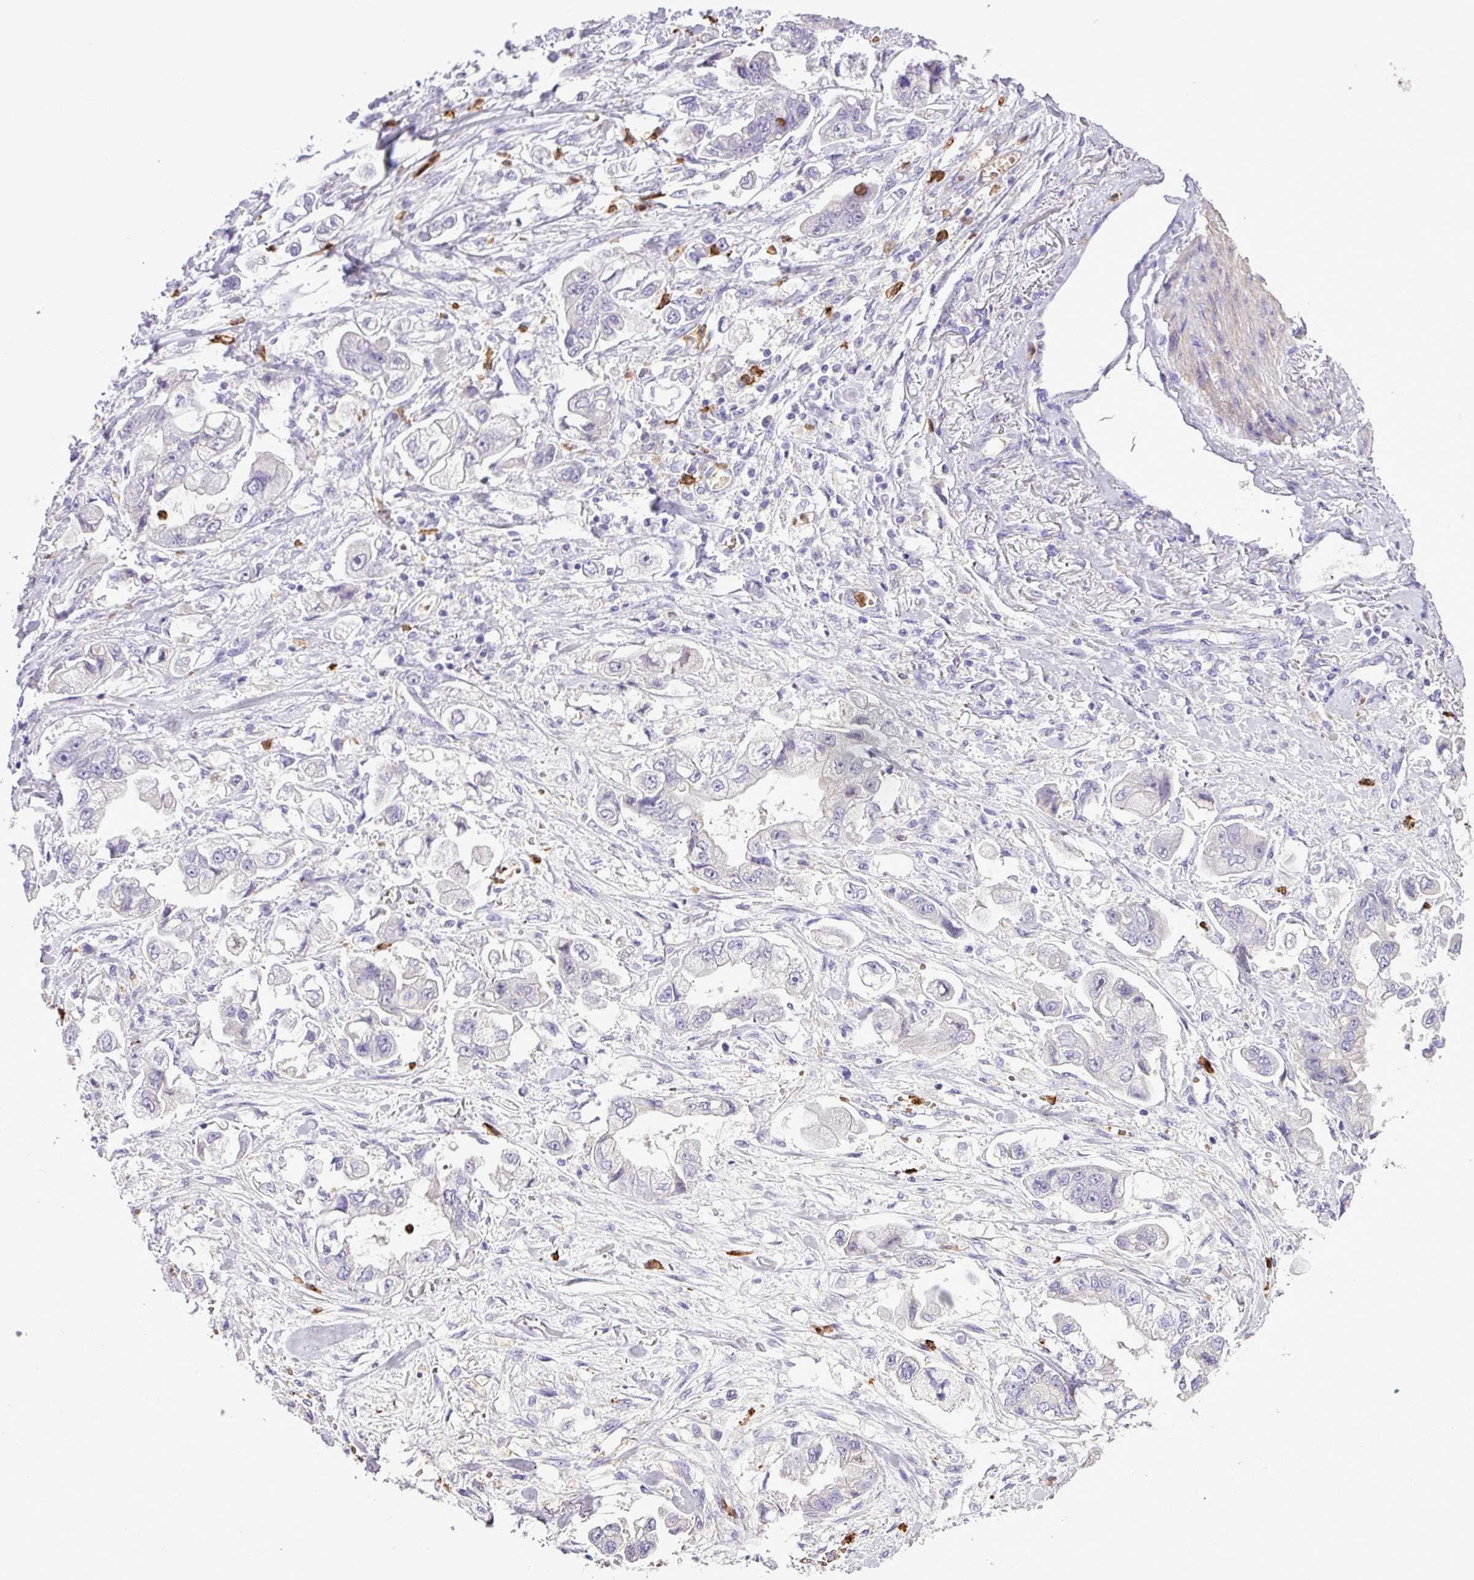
{"staining": {"intensity": "negative", "quantity": "none", "location": "none"}, "tissue": "stomach cancer", "cell_type": "Tumor cells", "image_type": "cancer", "snomed": [{"axis": "morphology", "description": "Adenocarcinoma, NOS"}, {"axis": "topography", "description": "Stomach"}], "caption": "Tumor cells are negative for protein expression in human adenocarcinoma (stomach).", "gene": "MGAT4B", "patient": {"sex": "male", "age": 62}}